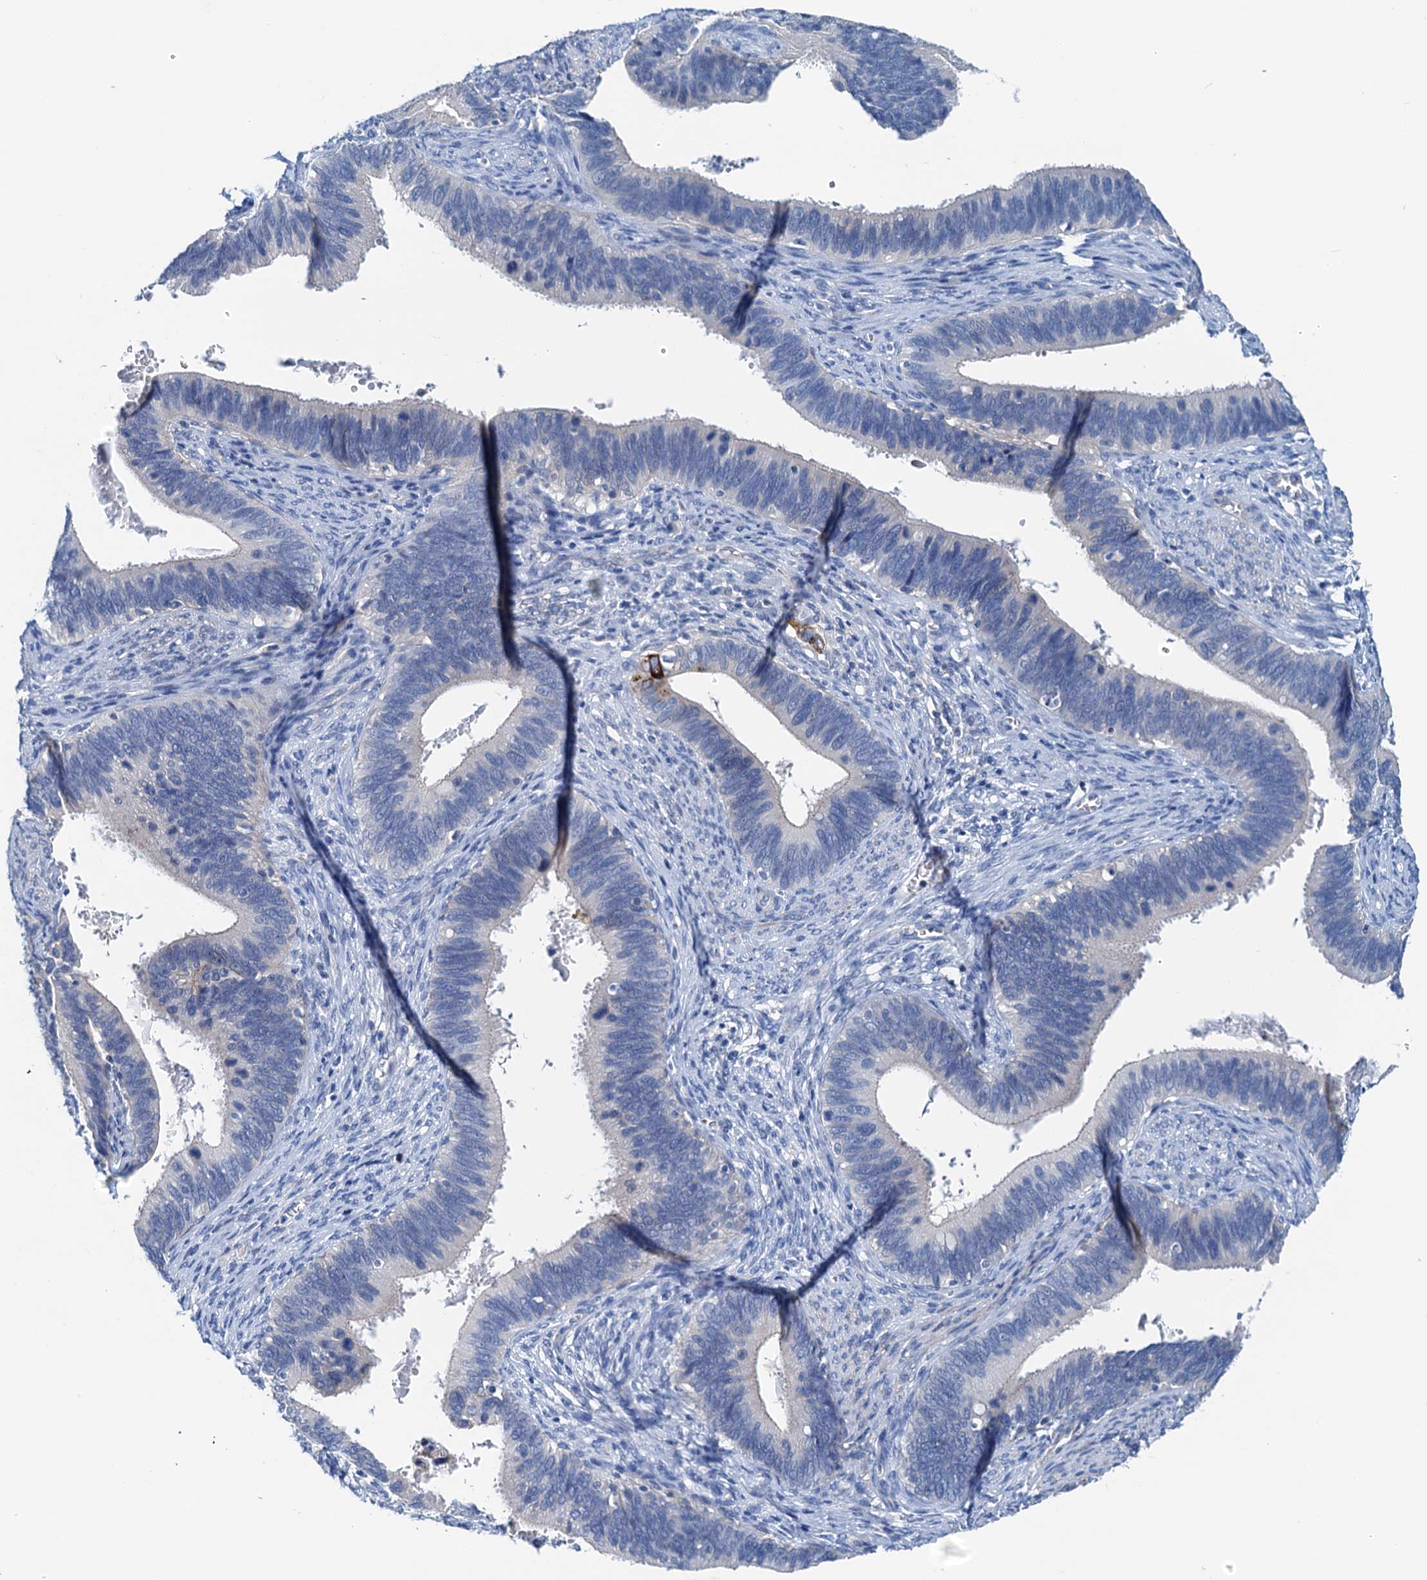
{"staining": {"intensity": "negative", "quantity": "none", "location": "none"}, "tissue": "cervical cancer", "cell_type": "Tumor cells", "image_type": "cancer", "snomed": [{"axis": "morphology", "description": "Adenocarcinoma, NOS"}, {"axis": "topography", "description": "Cervix"}], "caption": "Tumor cells show no significant expression in adenocarcinoma (cervical).", "gene": "KNDC1", "patient": {"sex": "female", "age": 42}}